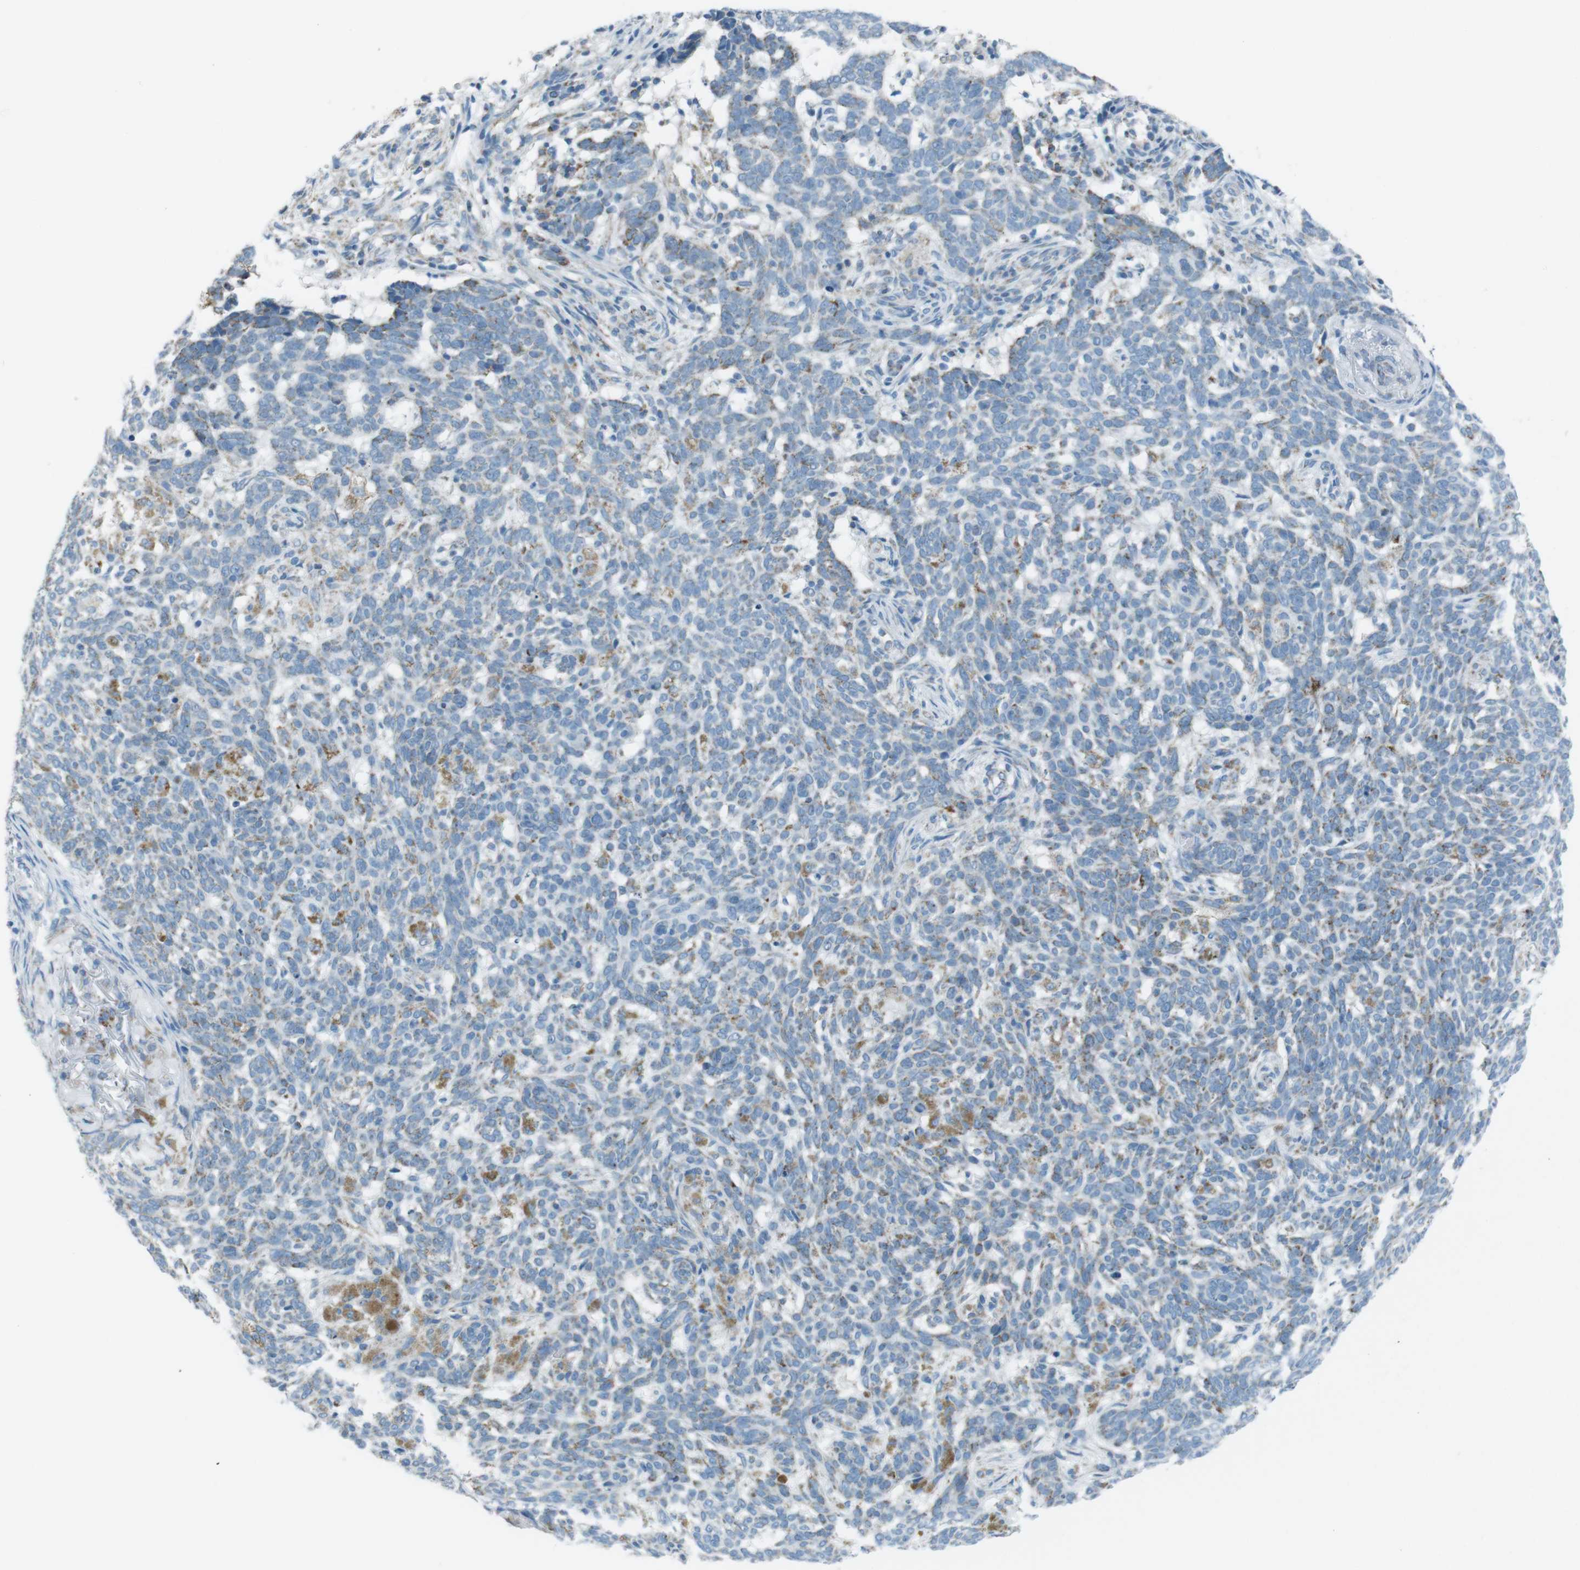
{"staining": {"intensity": "weak", "quantity": "<25%", "location": "cytoplasmic/membranous"}, "tissue": "skin cancer", "cell_type": "Tumor cells", "image_type": "cancer", "snomed": [{"axis": "morphology", "description": "Basal cell carcinoma"}, {"axis": "topography", "description": "Skin"}], "caption": "Tumor cells are negative for brown protein staining in skin cancer (basal cell carcinoma).", "gene": "DNAJA3", "patient": {"sex": "male", "age": 85}}